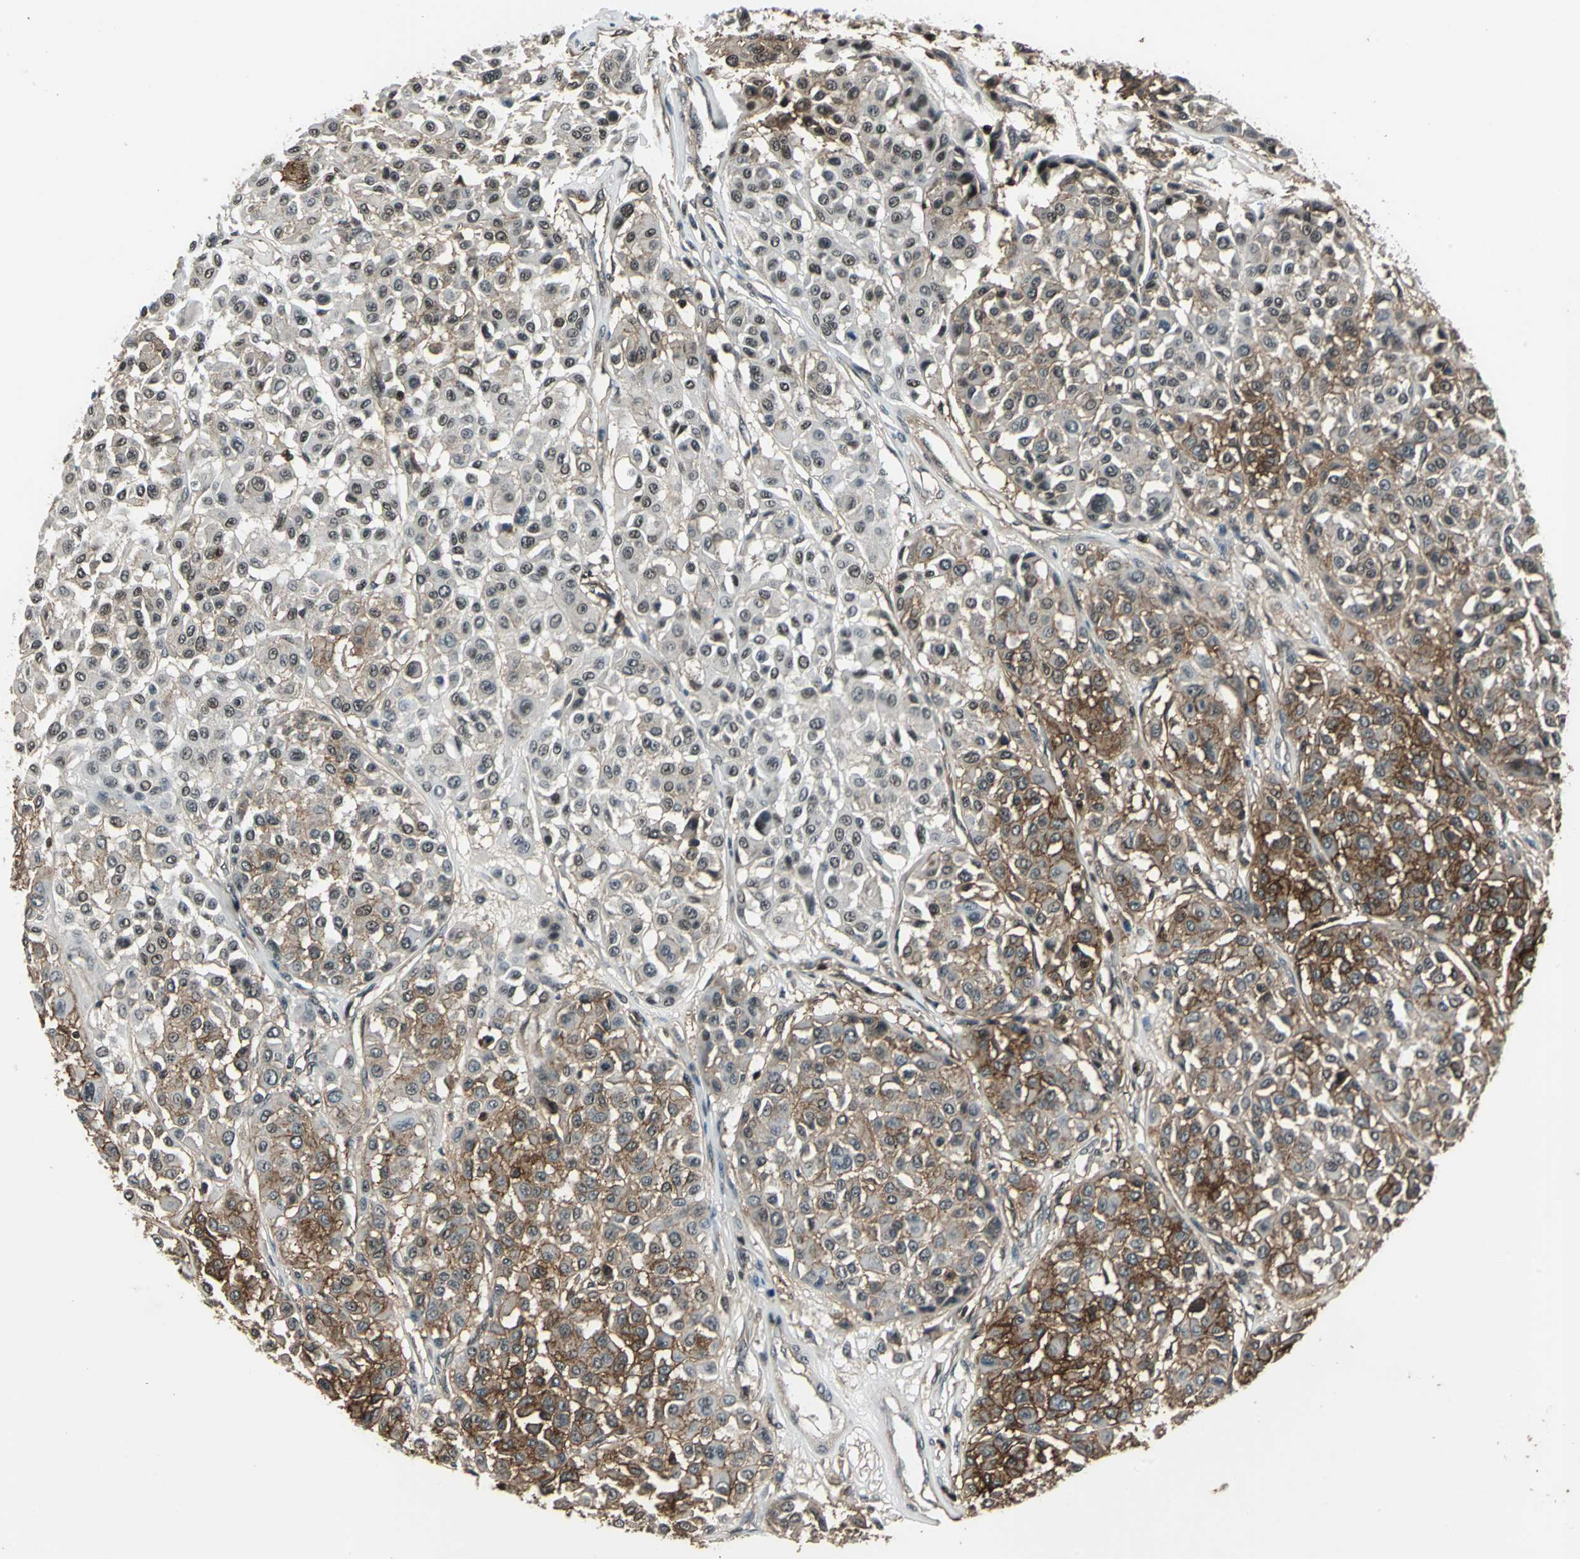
{"staining": {"intensity": "moderate", "quantity": "25%-75%", "location": "cytoplasmic/membranous,nuclear"}, "tissue": "melanoma", "cell_type": "Tumor cells", "image_type": "cancer", "snomed": [{"axis": "morphology", "description": "Malignant melanoma, Metastatic site"}, {"axis": "topography", "description": "Soft tissue"}], "caption": "Protein analysis of malignant melanoma (metastatic site) tissue exhibits moderate cytoplasmic/membranous and nuclear expression in approximately 25%-75% of tumor cells. The staining was performed using DAB (3,3'-diaminobenzidine), with brown indicating positive protein expression. Nuclei are stained blue with hematoxylin.", "gene": "NR2C2", "patient": {"sex": "male", "age": 41}}